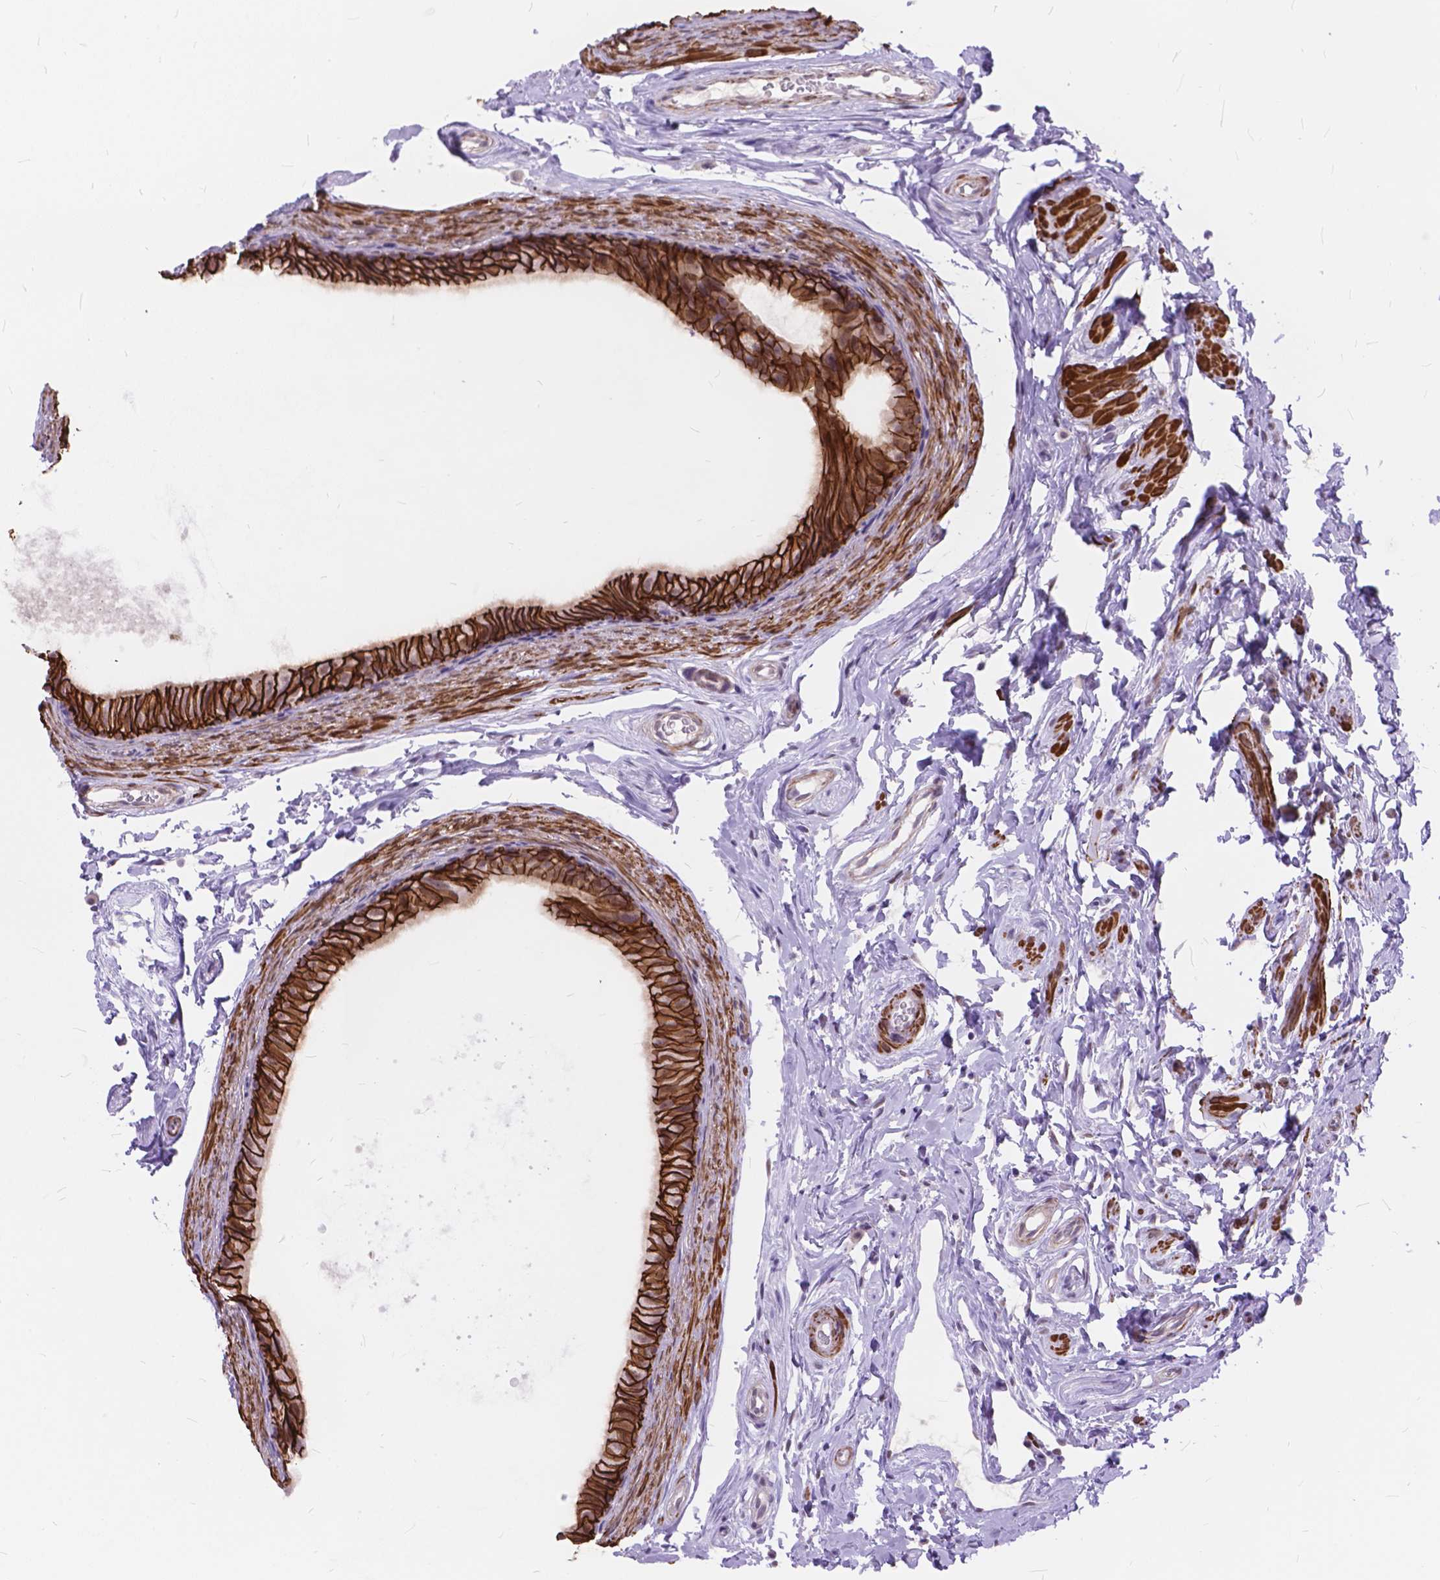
{"staining": {"intensity": "strong", "quantity": ">75%", "location": "cytoplasmic/membranous"}, "tissue": "epididymis", "cell_type": "Glandular cells", "image_type": "normal", "snomed": [{"axis": "morphology", "description": "Normal tissue, NOS"}, {"axis": "topography", "description": "Epididymis"}], "caption": "Immunohistochemical staining of normal human epididymis demonstrates >75% levels of strong cytoplasmic/membranous protein staining in about >75% of glandular cells.", "gene": "MAN2C1", "patient": {"sex": "male", "age": 45}}